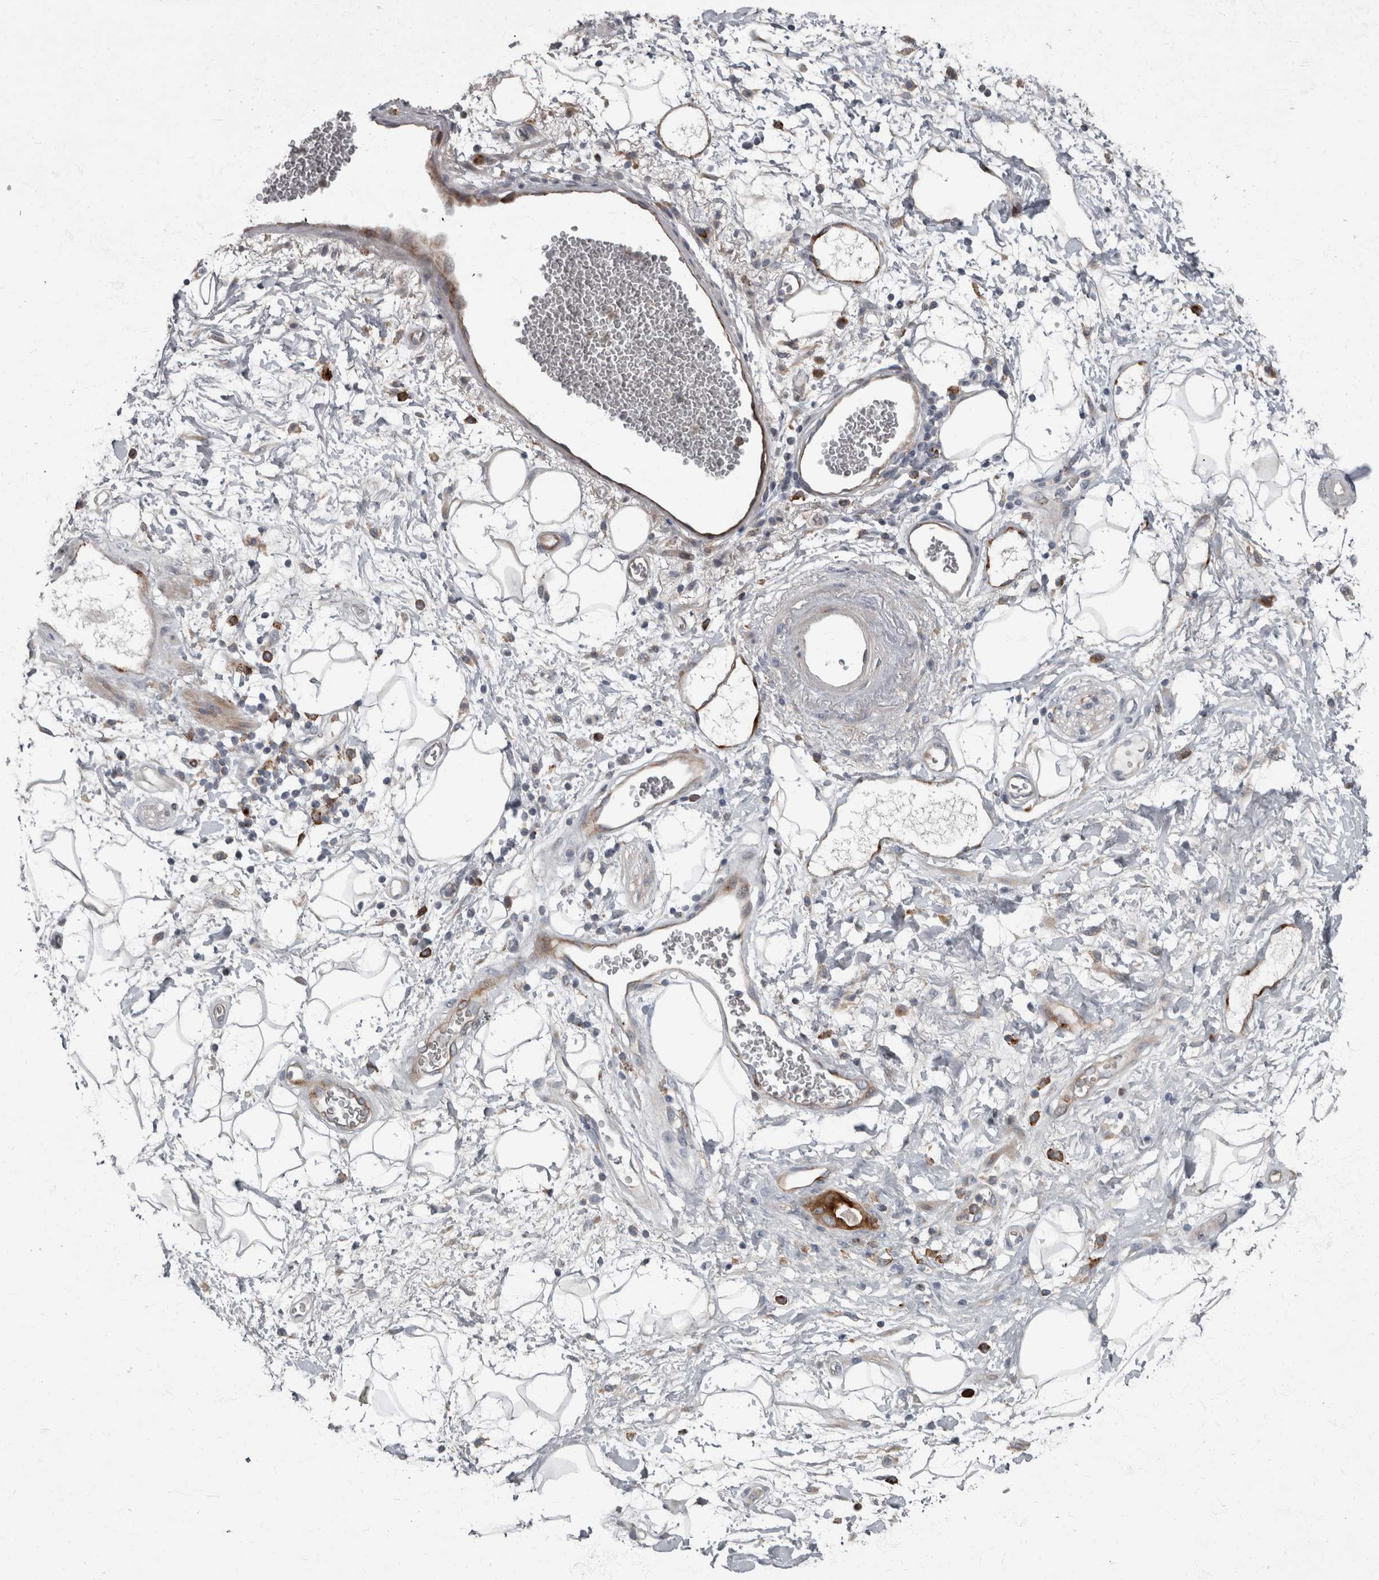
{"staining": {"intensity": "moderate", "quantity": "<25%", "location": "cytoplasmic/membranous"}, "tissue": "adipose tissue", "cell_type": "Adipocytes", "image_type": "normal", "snomed": [{"axis": "morphology", "description": "Normal tissue, NOS"}, {"axis": "morphology", "description": "Adenocarcinoma, NOS"}, {"axis": "topography", "description": "Duodenum"}, {"axis": "topography", "description": "Peripheral nerve tissue"}], "caption": "Brown immunohistochemical staining in normal human adipose tissue reveals moderate cytoplasmic/membranous staining in about <25% of adipocytes. (DAB (3,3'-diaminobenzidine) IHC with brightfield microscopy, high magnification).", "gene": "CDC42BPG", "patient": {"sex": "female", "age": 60}}